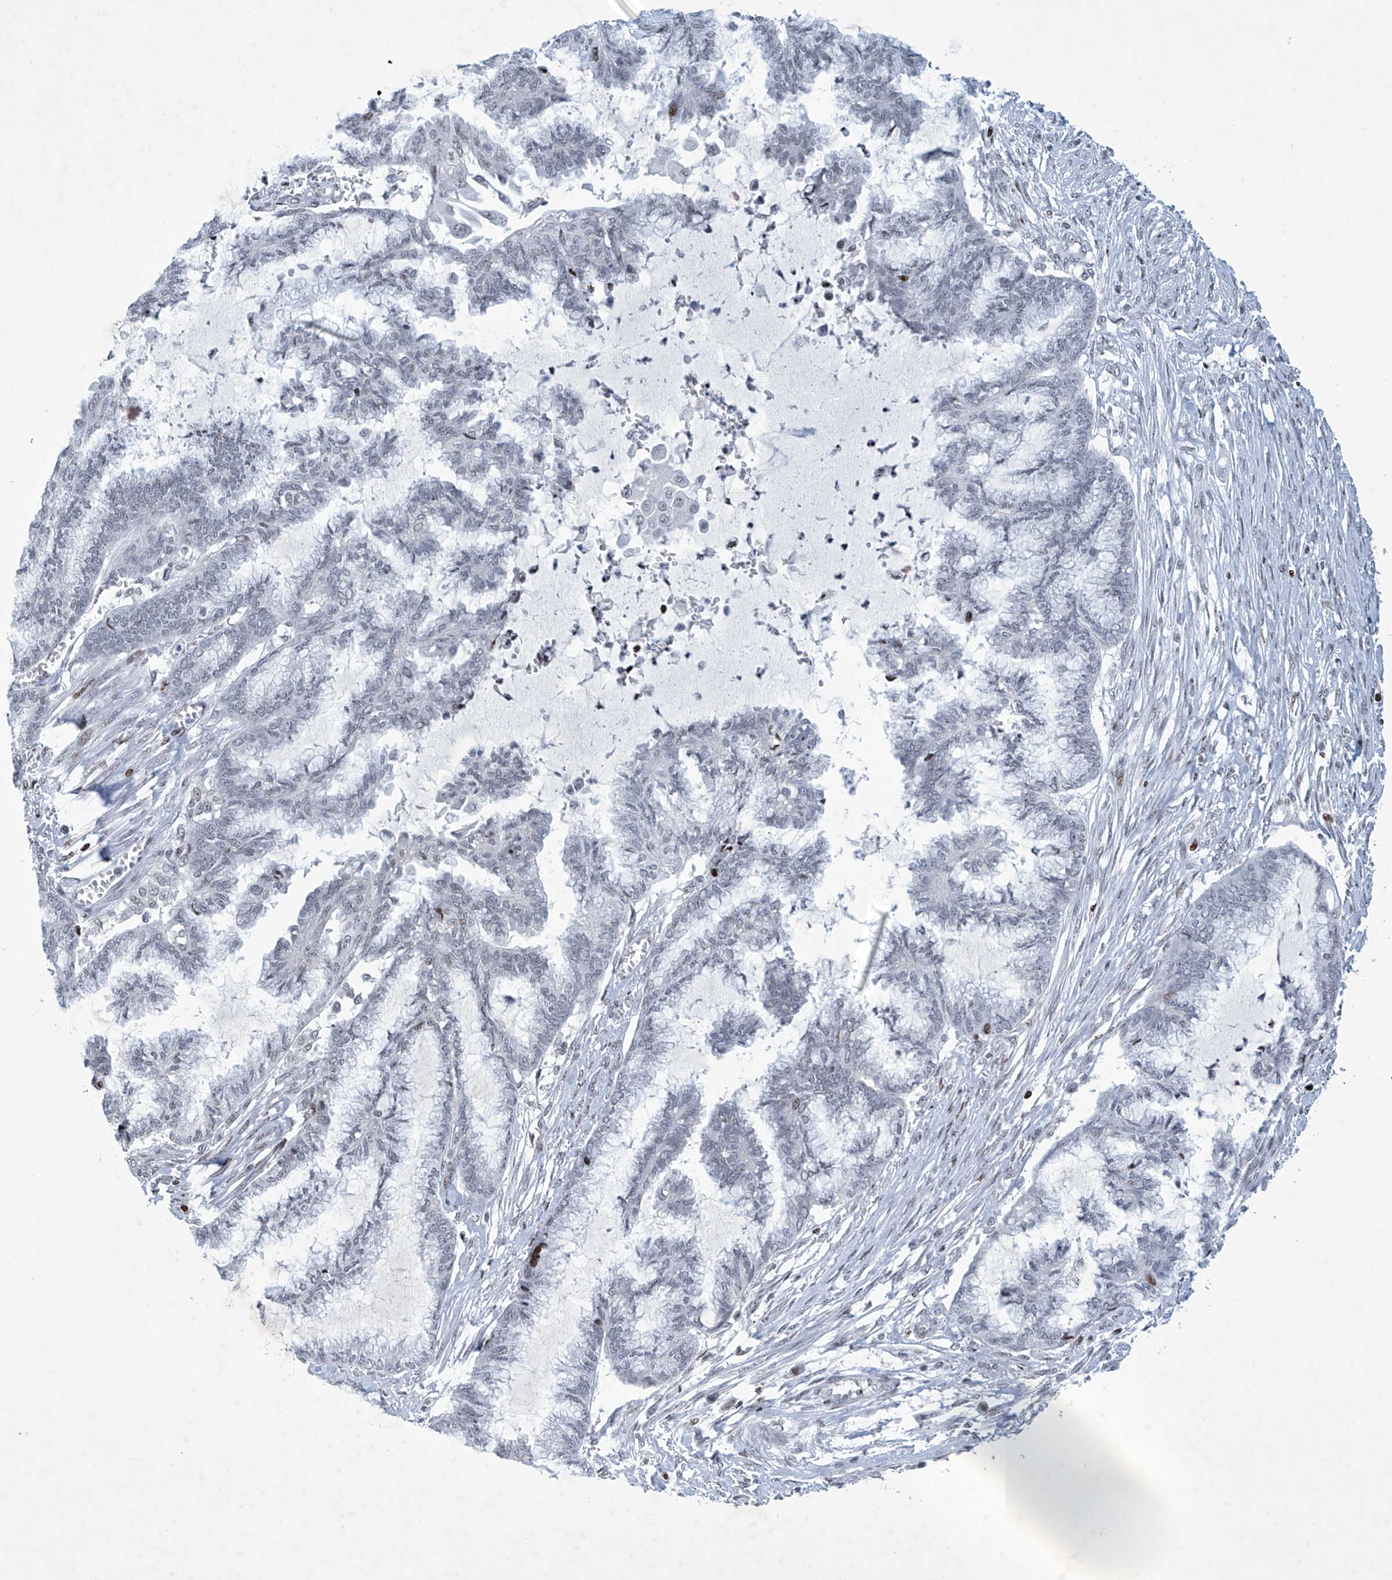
{"staining": {"intensity": "weak", "quantity": "<25%", "location": "nuclear"}, "tissue": "endometrial cancer", "cell_type": "Tumor cells", "image_type": "cancer", "snomed": [{"axis": "morphology", "description": "Adenocarcinoma, NOS"}, {"axis": "topography", "description": "Endometrium"}], "caption": "Immunohistochemistry (IHC) of endometrial cancer demonstrates no positivity in tumor cells. Brightfield microscopy of immunohistochemistry stained with DAB (3,3'-diaminobenzidine) (brown) and hematoxylin (blue), captured at high magnification.", "gene": "RFX7", "patient": {"sex": "female", "age": 86}}